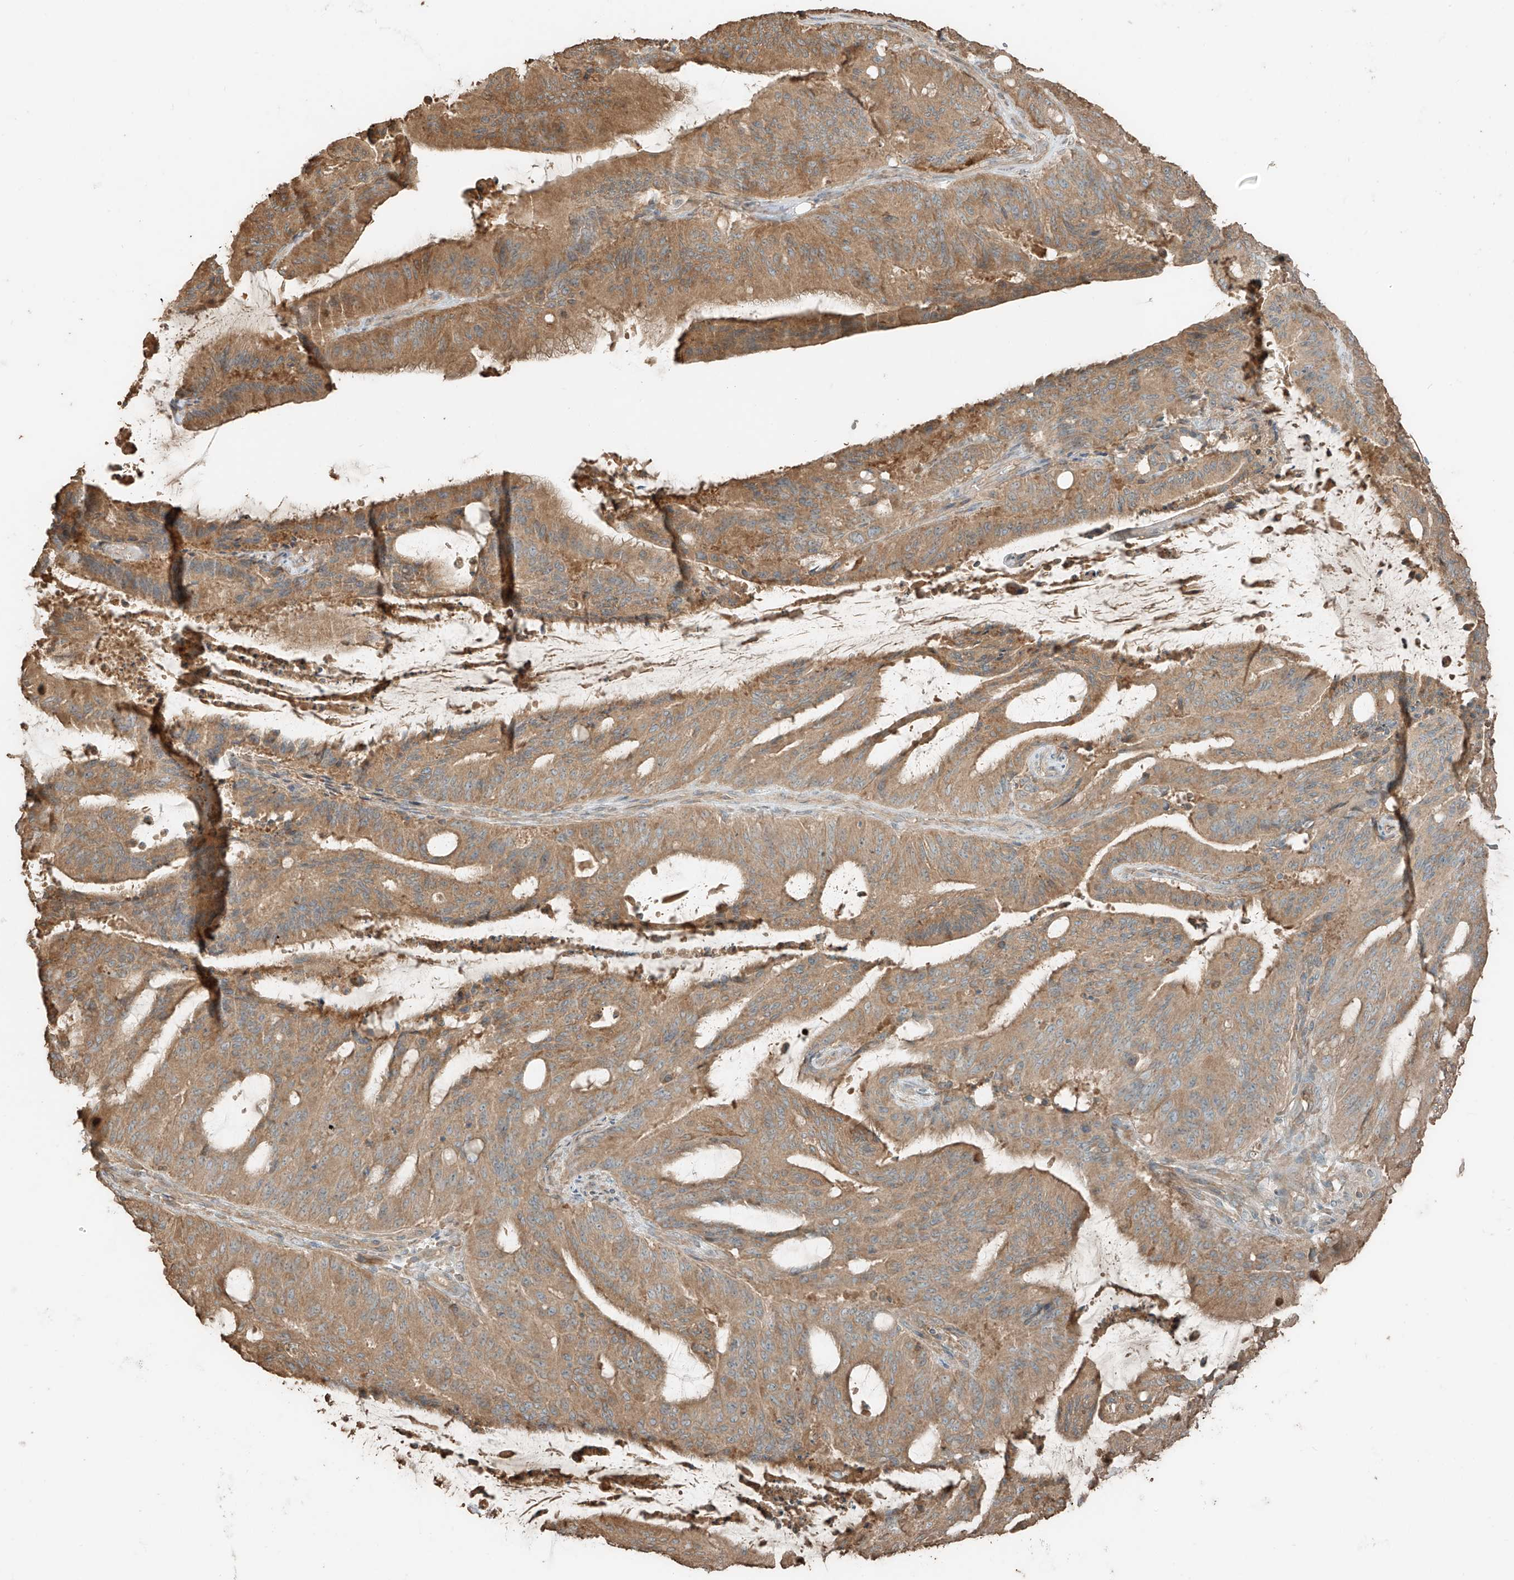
{"staining": {"intensity": "moderate", "quantity": ">75%", "location": "cytoplasmic/membranous"}, "tissue": "liver cancer", "cell_type": "Tumor cells", "image_type": "cancer", "snomed": [{"axis": "morphology", "description": "Normal tissue, NOS"}, {"axis": "morphology", "description": "Cholangiocarcinoma"}, {"axis": "topography", "description": "Liver"}, {"axis": "topography", "description": "Peripheral nerve tissue"}], "caption": "Immunohistochemical staining of human liver cholangiocarcinoma shows medium levels of moderate cytoplasmic/membranous positivity in approximately >75% of tumor cells. (IHC, brightfield microscopy, high magnification).", "gene": "RFTN2", "patient": {"sex": "female", "age": 73}}